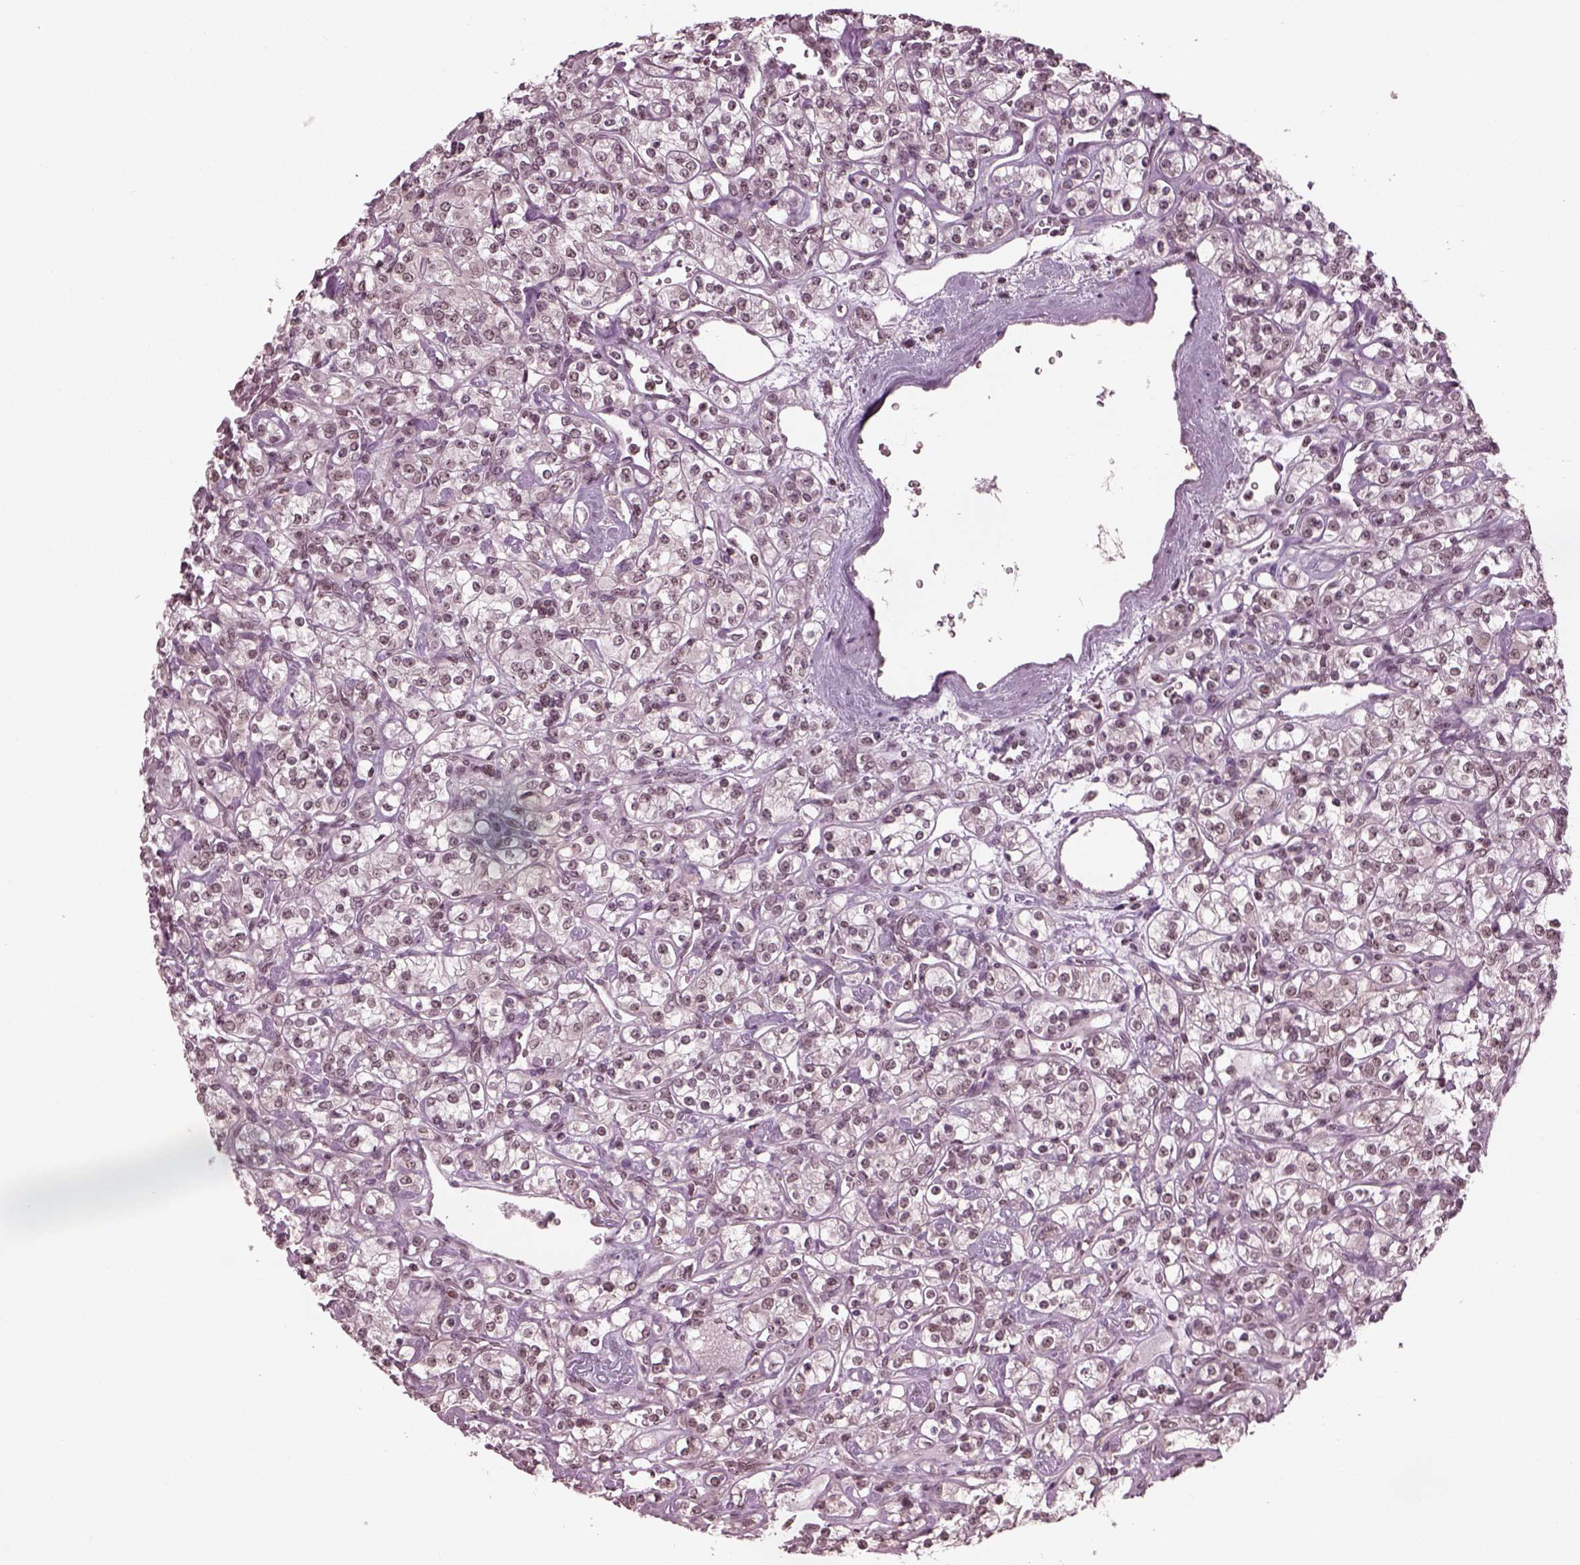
{"staining": {"intensity": "weak", "quantity": "25%-75%", "location": "nuclear"}, "tissue": "renal cancer", "cell_type": "Tumor cells", "image_type": "cancer", "snomed": [{"axis": "morphology", "description": "Adenocarcinoma, NOS"}, {"axis": "topography", "description": "Kidney"}], "caption": "A high-resolution image shows IHC staining of adenocarcinoma (renal), which exhibits weak nuclear positivity in about 25%-75% of tumor cells.", "gene": "RUVBL2", "patient": {"sex": "male", "age": 77}}